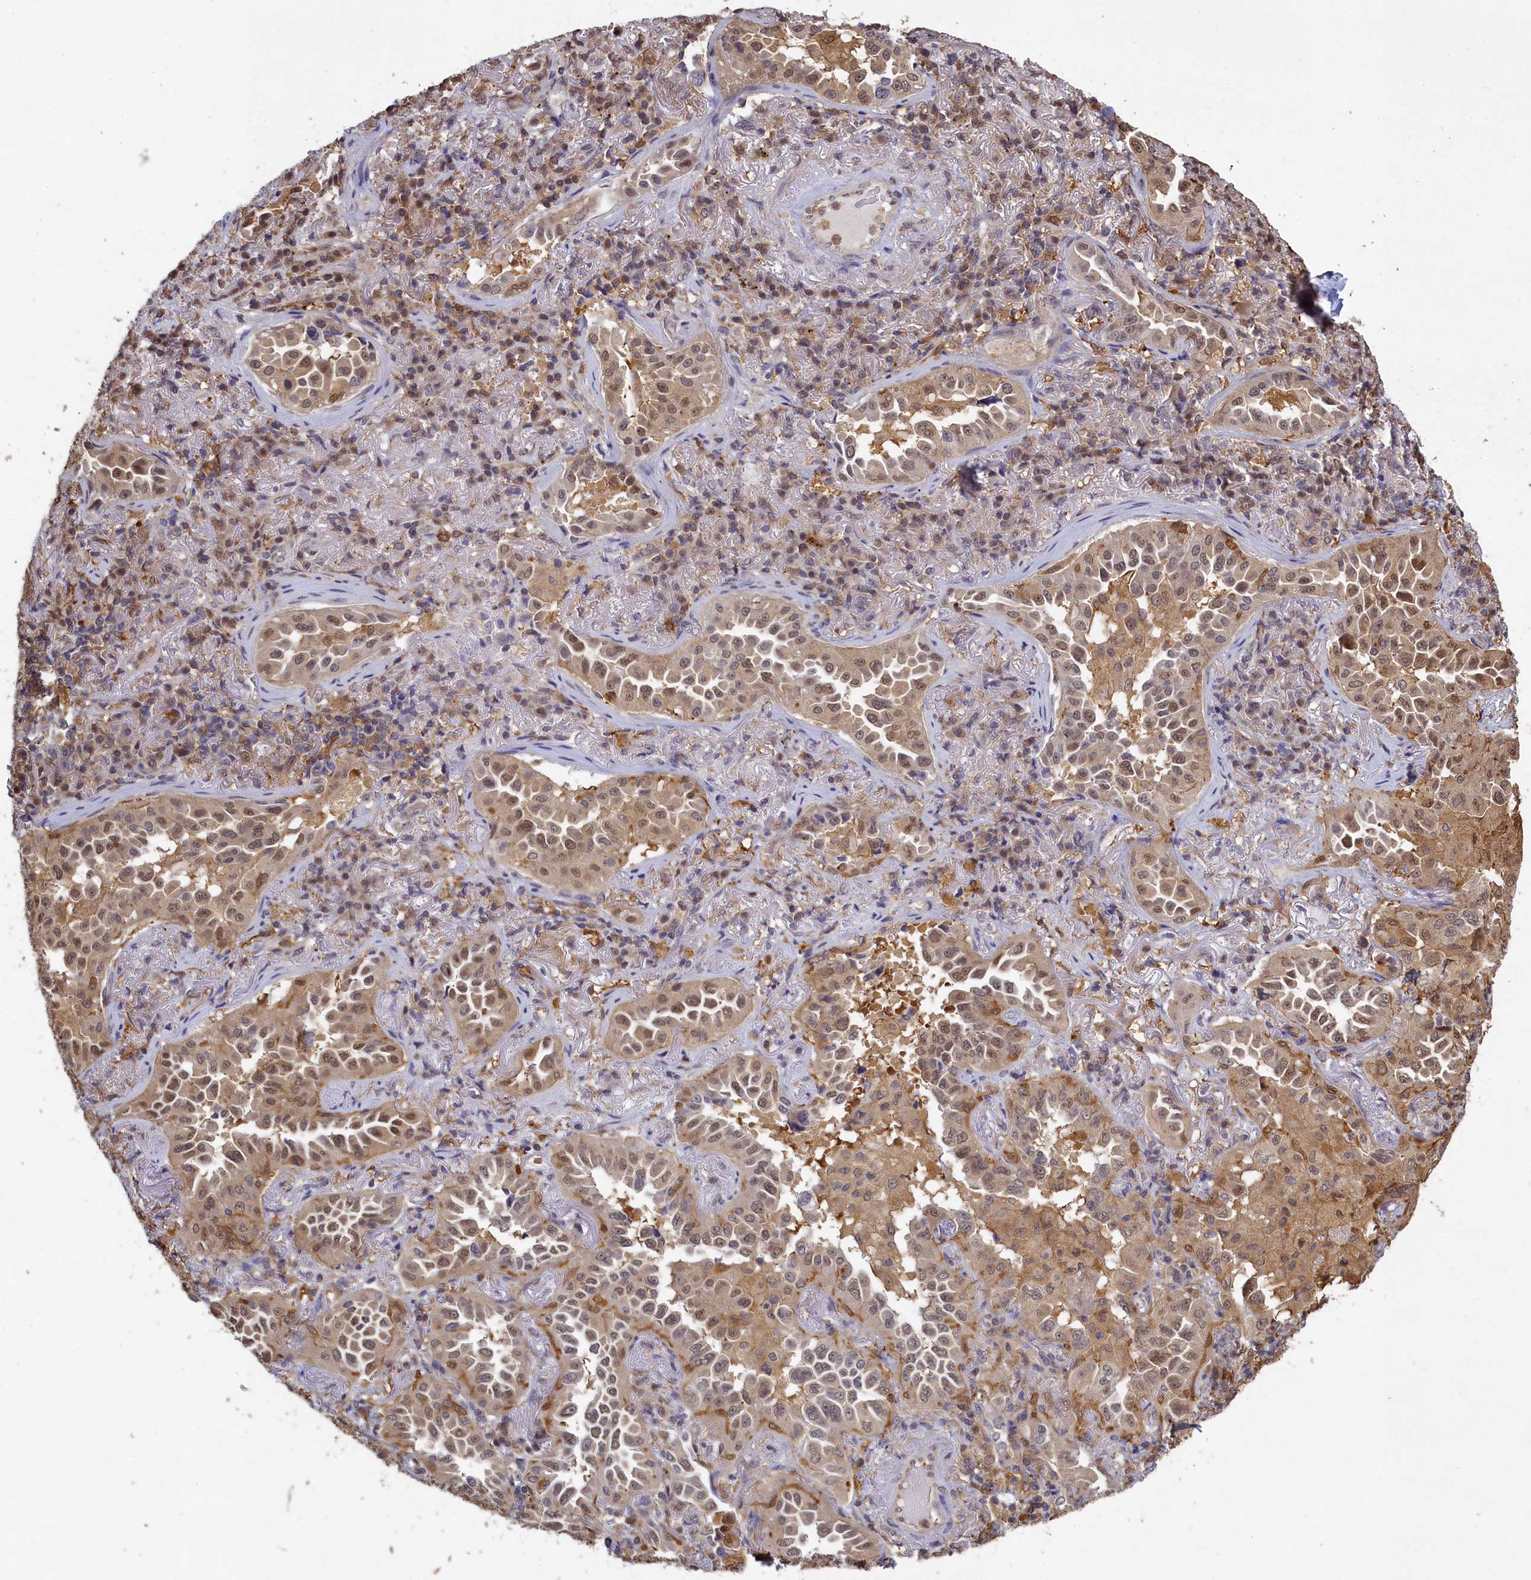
{"staining": {"intensity": "moderate", "quantity": ">75%", "location": "cytoplasmic/membranous,nuclear"}, "tissue": "lung cancer", "cell_type": "Tumor cells", "image_type": "cancer", "snomed": [{"axis": "morphology", "description": "Adenocarcinoma, NOS"}, {"axis": "topography", "description": "Lung"}], "caption": "IHC (DAB (3,3'-diaminobenzidine)) staining of lung cancer (adenocarcinoma) displays moderate cytoplasmic/membranous and nuclear protein expression in about >75% of tumor cells.", "gene": "UCHL3", "patient": {"sex": "female", "age": 69}}